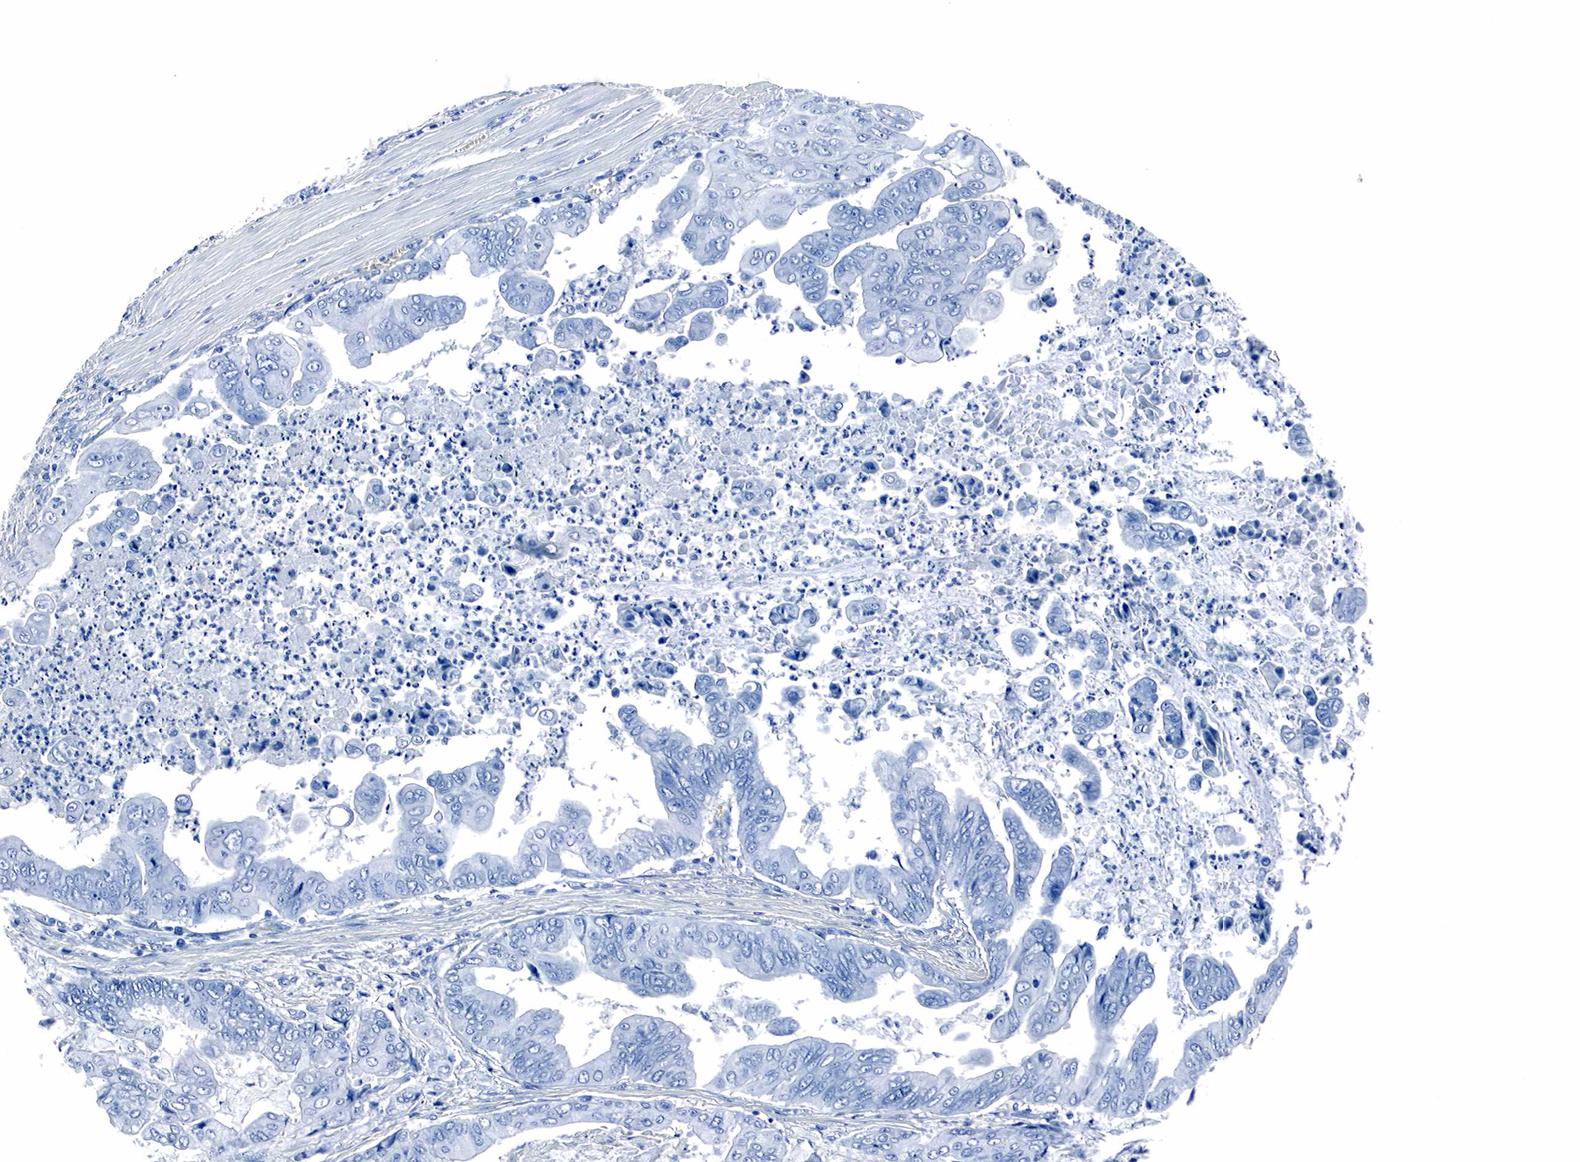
{"staining": {"intensity": "negative", "quantity": "none", "location": "none"}, "tissue": "liver cancer", "cell_type": "Tumor cells", "image_type": "cancer", "snomed": [{"axis": "morphology", "description": "Carcinoma, Hepatocellular, NOS"}, {"axis": "topography", "description": "Liver"}], "caption": "Tumor cells show no significant expression in liver cancer.", "gene": "GAST", "patient": {"sex": "male", "age": 24}}